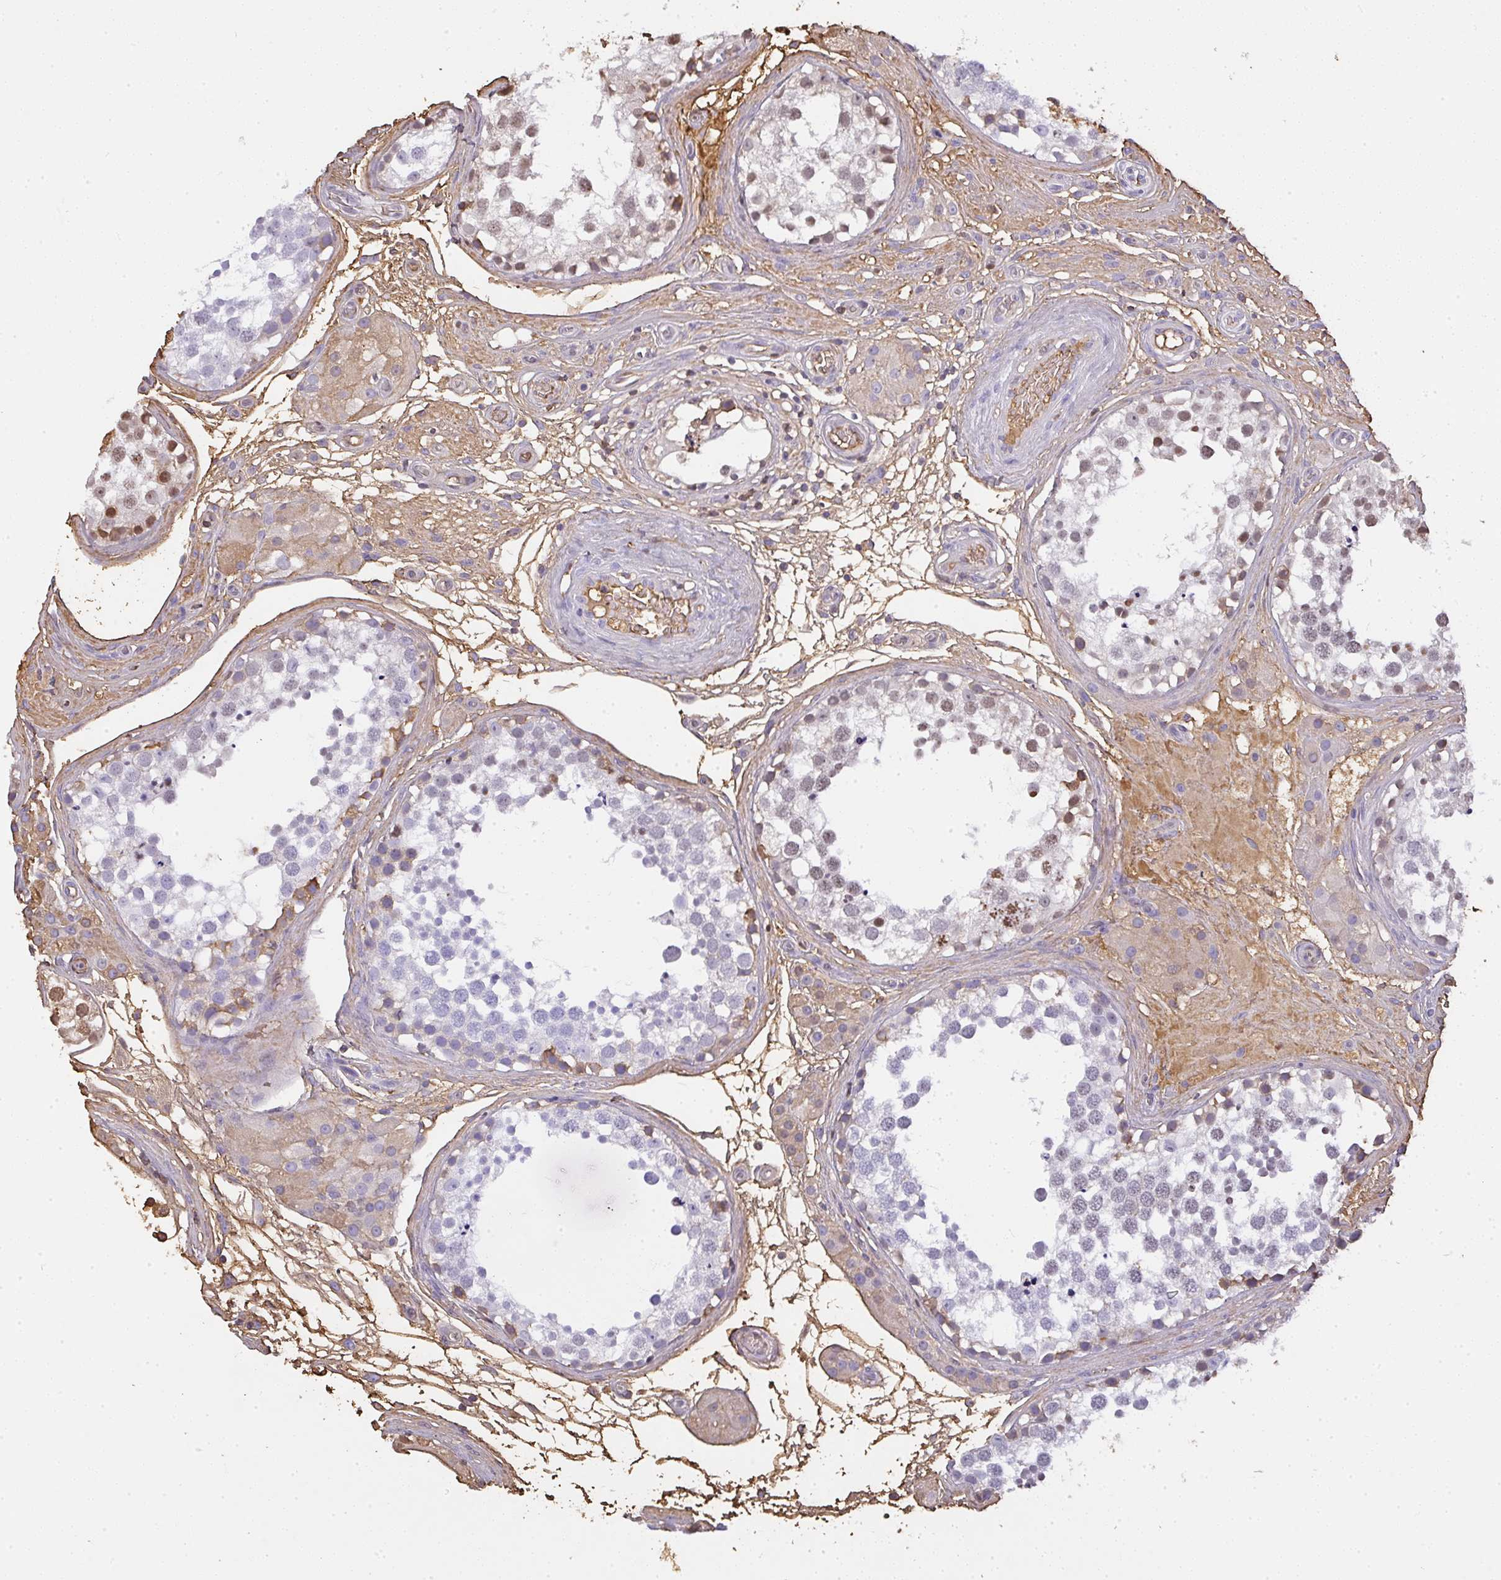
{"staining": {"intensity": "moderate", "quantity": "<25%", "location": "nuclear"}, "tissue": "testis", "cell_type": "Cells in seminiferous ducts", "image_type": "normal", "snomed": [{"axis": "morphology", "description": "Normal tissue, NOS"}, {"axis": "morphology", "description": "Seminoma, NOS"}, {"axis": "topography", "description": "Testis"}], "caption": "Benign testis exhibits moderate nuclear staining in about <25% of cells in seminiferous ducts, visualized by immunohistochemistry. The staining is performed using DAB (3,3'-diaminobenzidine) brown chromogen to label protein expression. The nuclei are counter-stained blue using hematoxylin.", "gene": "SMYD5", "patient": {"sex": "male", "age": 65}}